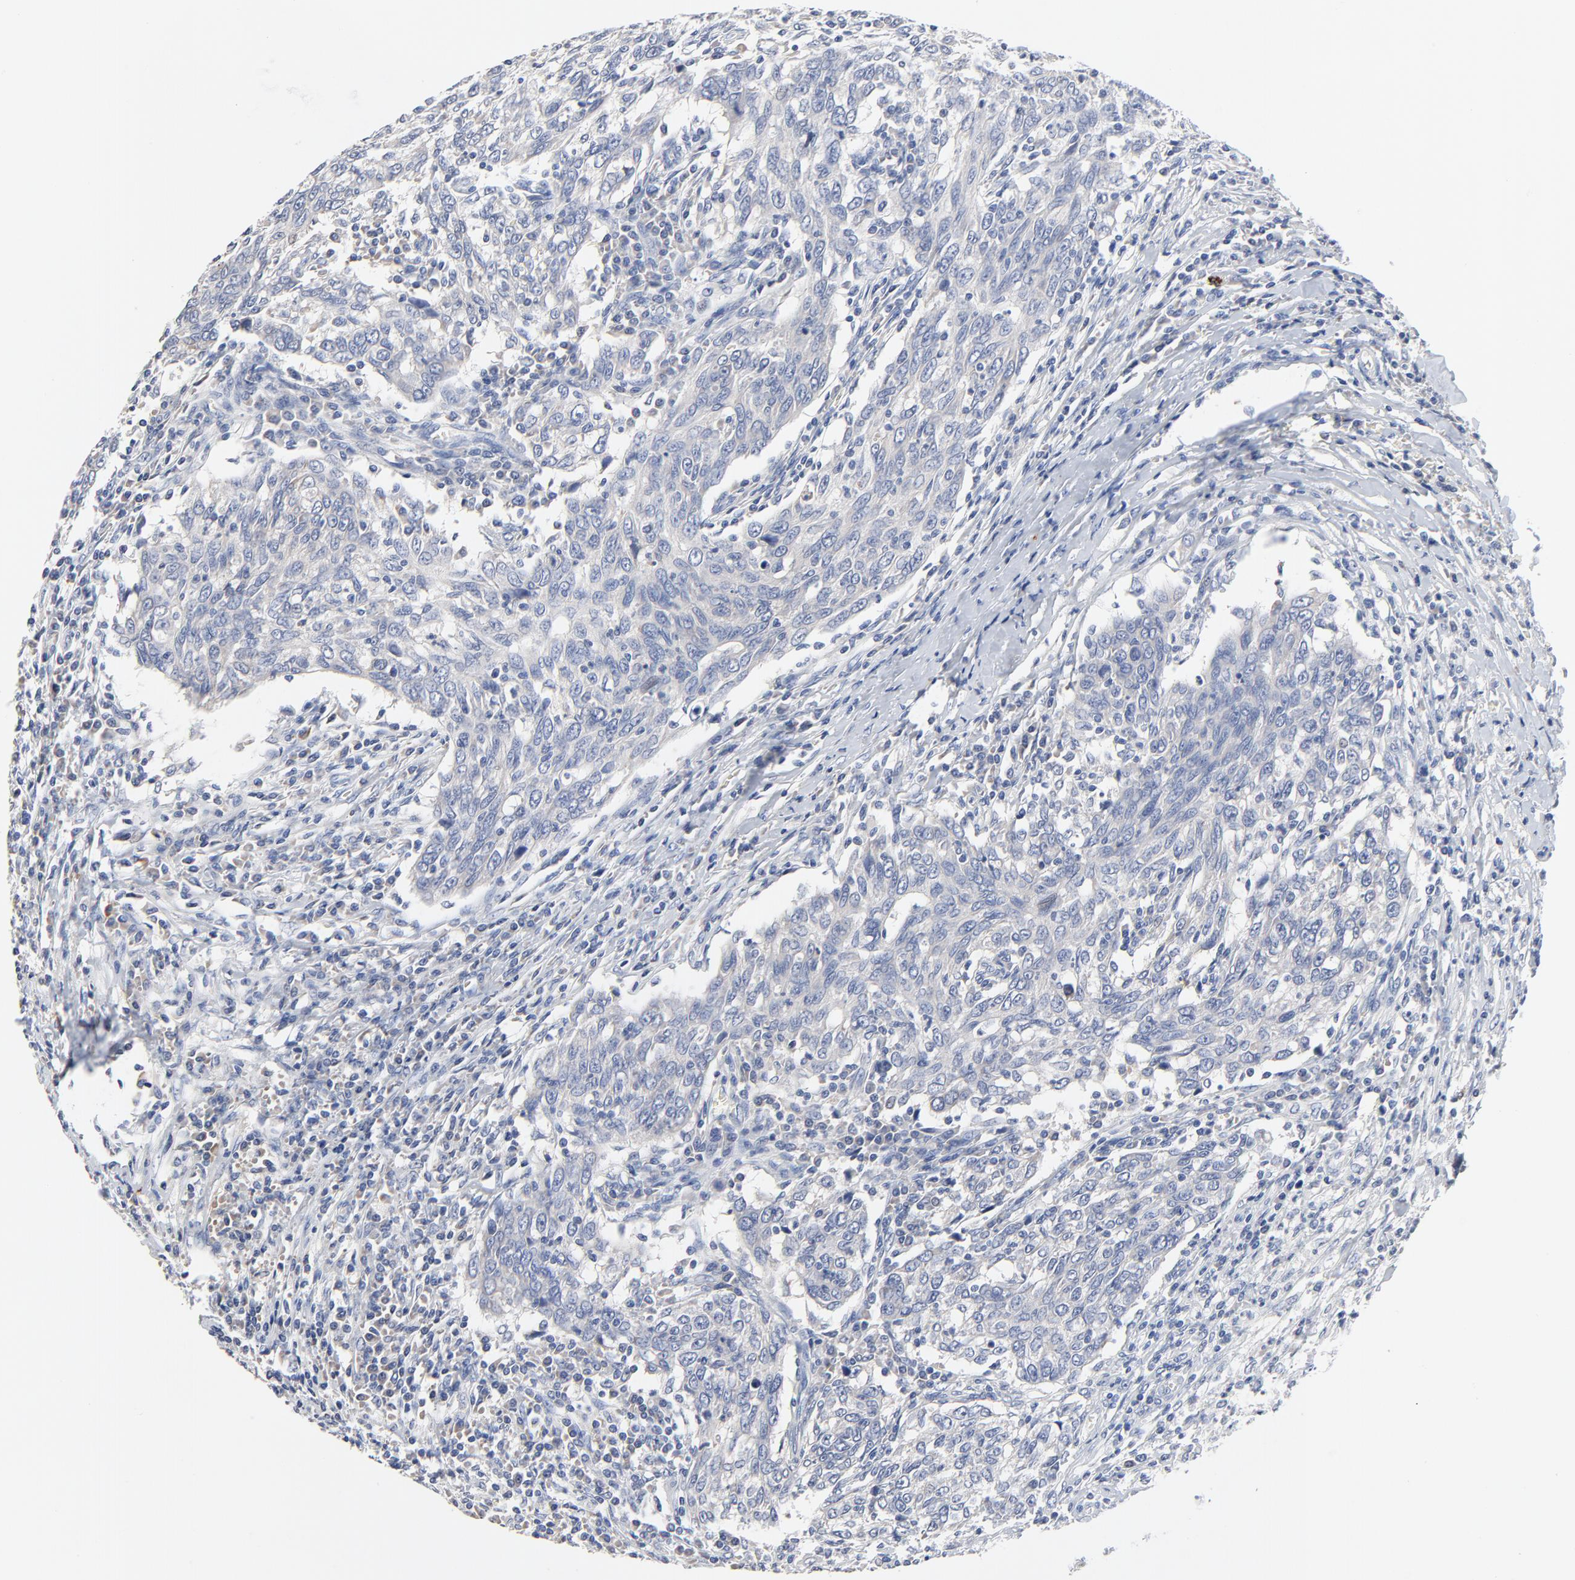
{"staining": {"intensity": "negative", "quantity": "none", "location": "none"}, "tissue": "breast cancer", "cell_type": "Tumor cells", "image_type": "cancer", "snomed": [{"axis": "morphology", "description": "Duct carcinoma"}, {"axis": "topography", "description": "Breast"}], "caption": "Histopathology image shows no protein positivity in tumor cells of breast cancer tissue.", "gene": "FBXL5", "patient": {"sex": "female", "age": 50}}